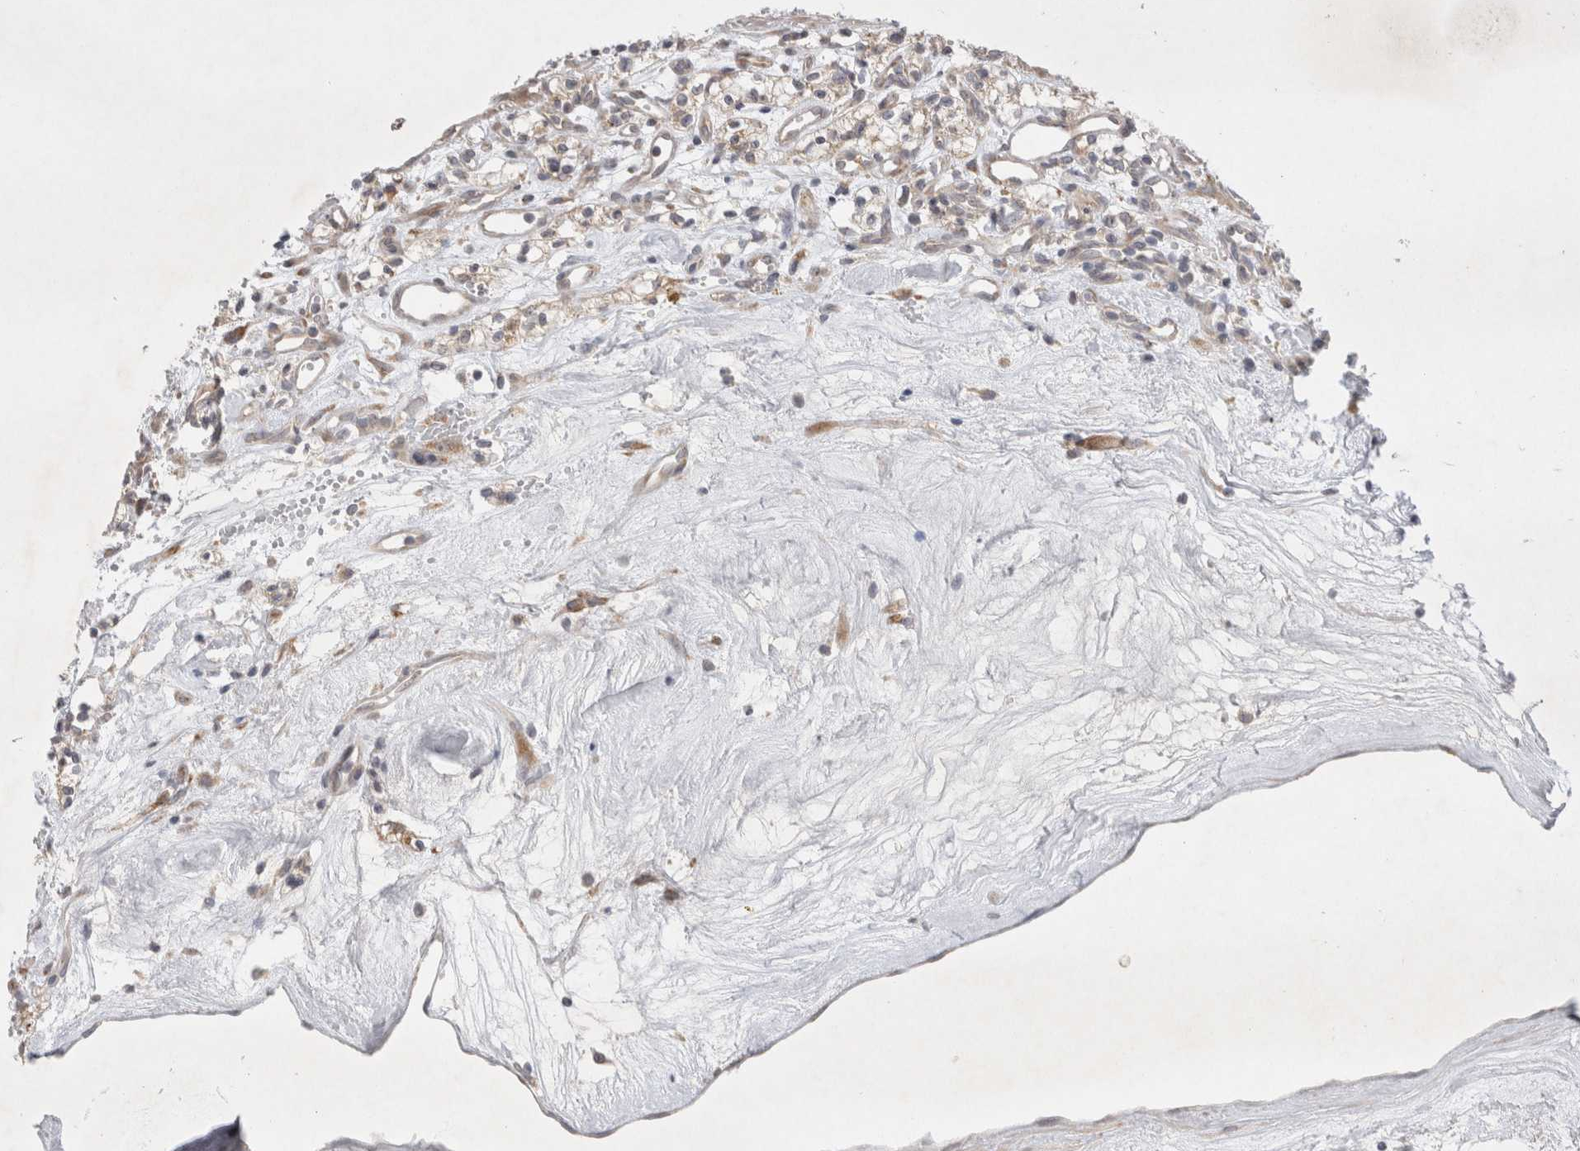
{"staining": {"intensity": "negative", "quantity": "none", "location": "none"}, "tissue": "renal cancer", "cell_type": "Tumor cells", "image_type": "cancer", "snomed": [{"axis": "morphology", "description": "Adenocarcinoma, NOS"}, {"axis": "topography", "description": "Kidney"}], "caption": "Immunohistochemical staining of adenocarcinoma (renal) shows no significant expression in tumor cells. Nuclei are stained in blue.", "gene": "NPC1", "patient": {"sex": "male", "age": 59}}